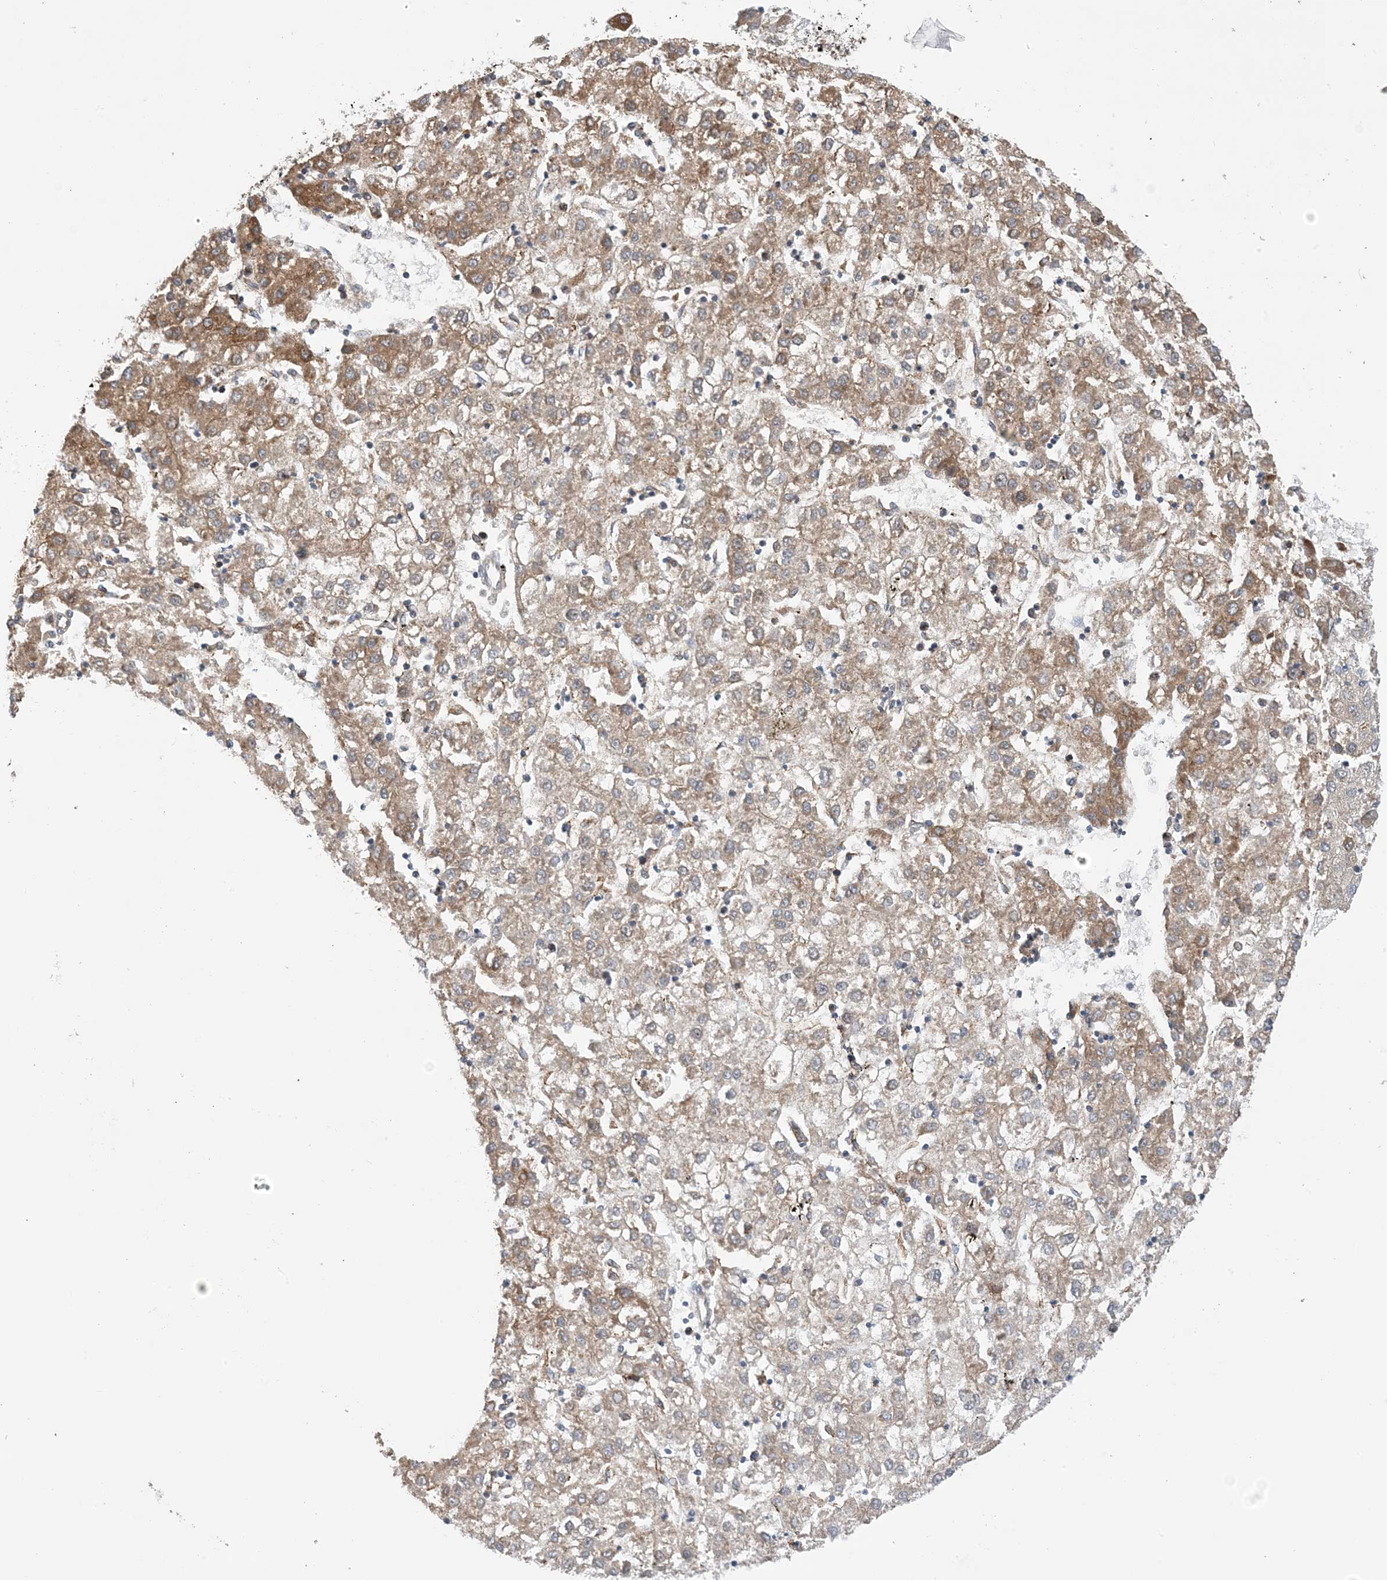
{"staining": {"intensity": "moderate", "quantity": ">75%", "location": "cytoplasmic/membranous"}, "tissue": "liver cancer", "cell_type": "Tumor cells", "image_type": "cancer", "snomed": [{"axis": "morphology", "description": "Carcinoma, Hepatocellular, NOS"}, {"axis": "topography", "description": "Liver"}], "caption": "This image demonstrates immunohistochemistry staining of liver cancer, with medium moderate cytoplasmic/membranous positivity in approximately >75% of tumor cells.", "gene": "CLEC16A", "patient": {"sex": "male", "age": 72}}